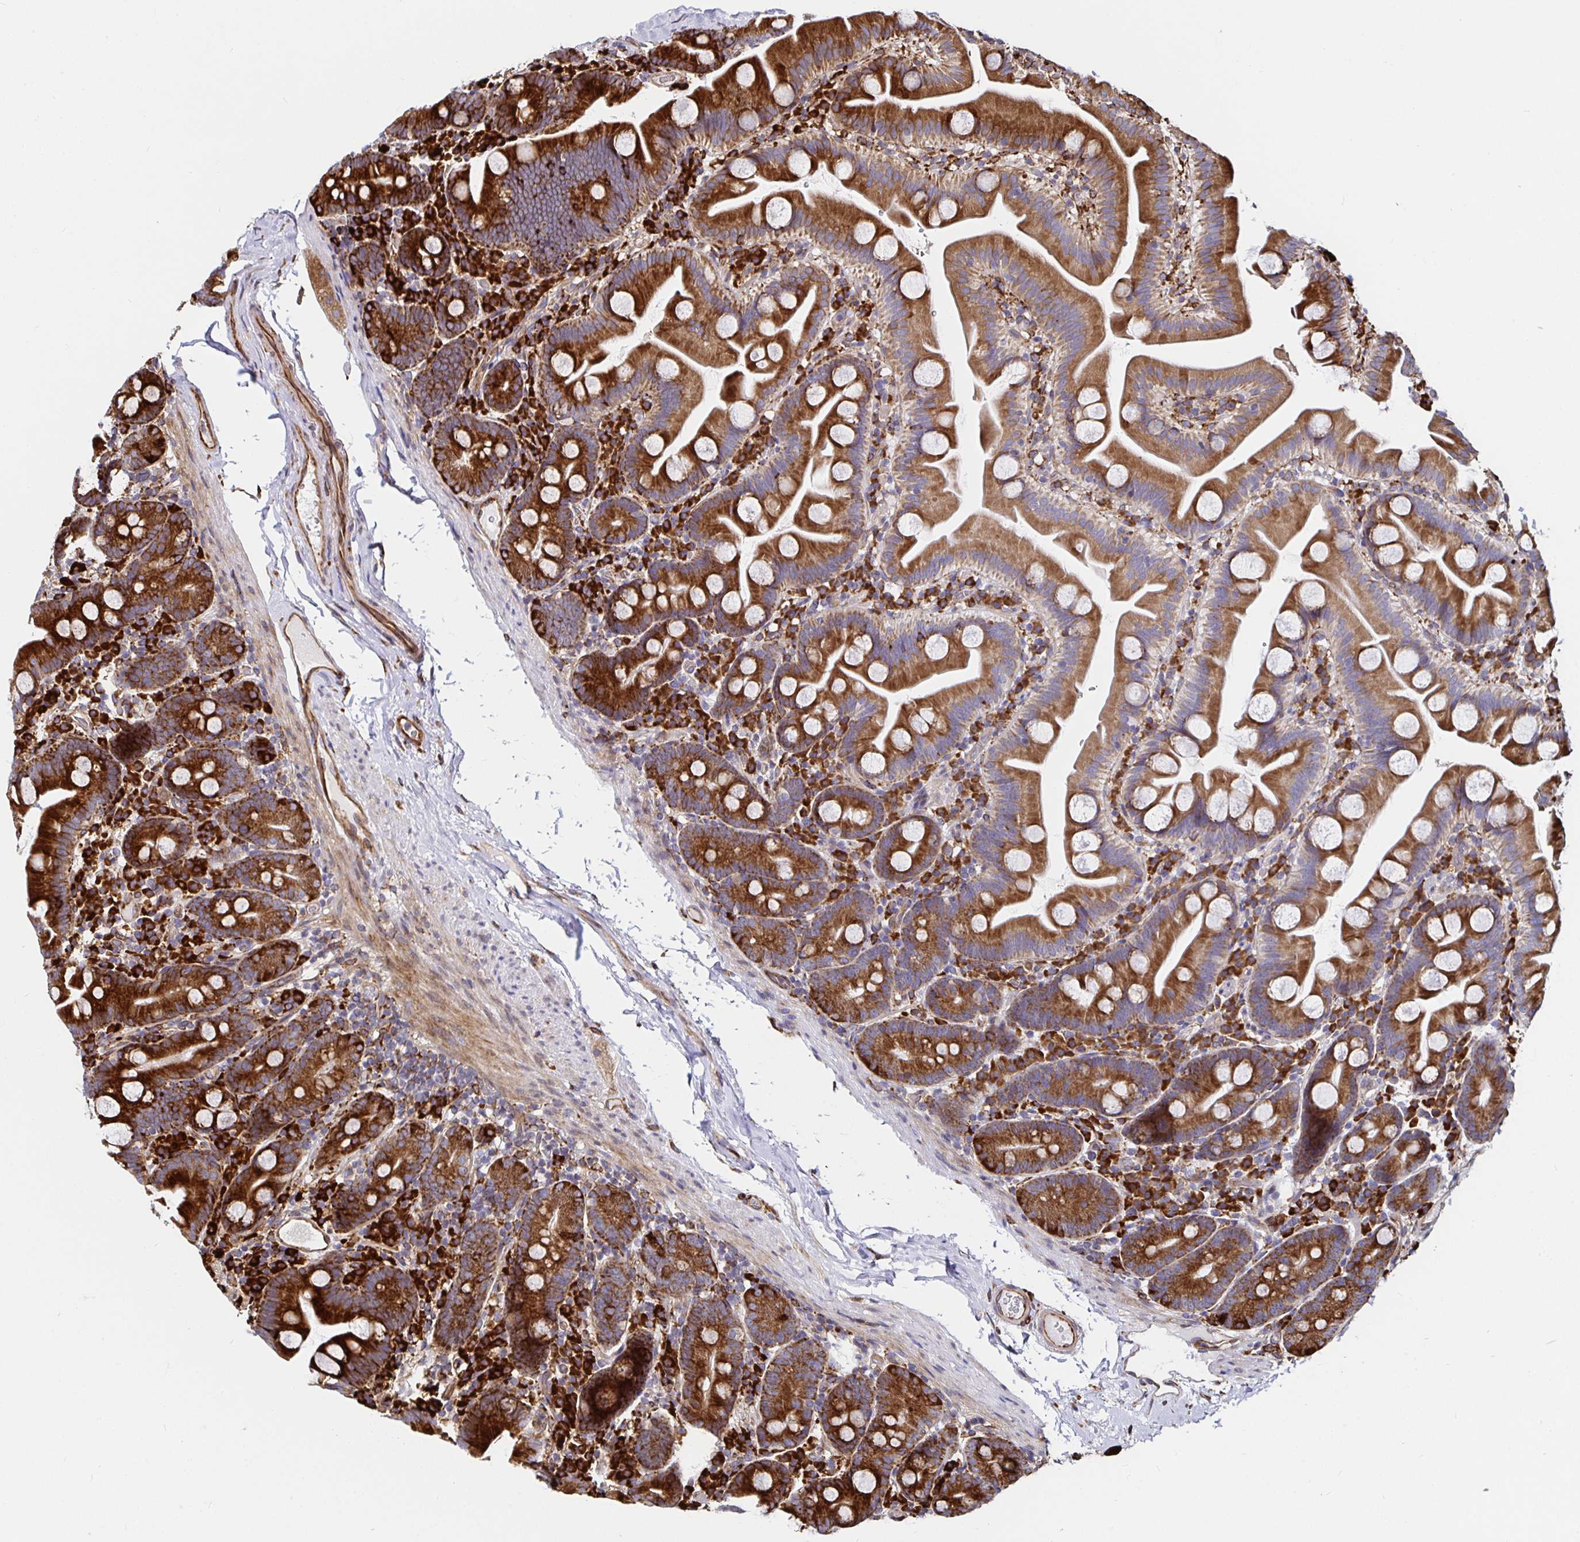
{"staining": {"intensity": "strong", "quantity": ">75%", "location": "cytoplasmic/membranous"}, "tissue": "small intestine", "cell_type": "Glandular cells", "image_type": "normal", "snomed": [{"axis": "morphology", "description": "Normal tissue, NOS"}, {"axis": "topography", "description": "Small intestine"}], "caption": "Immunohistochemical staining of benign small intestine shows >75% levels of strong cytoplasmic/membranous protein positivity in about >75% of glandular cells.", "gene": "SMYD3", "patient": {"sex": "female", "age": 68}}